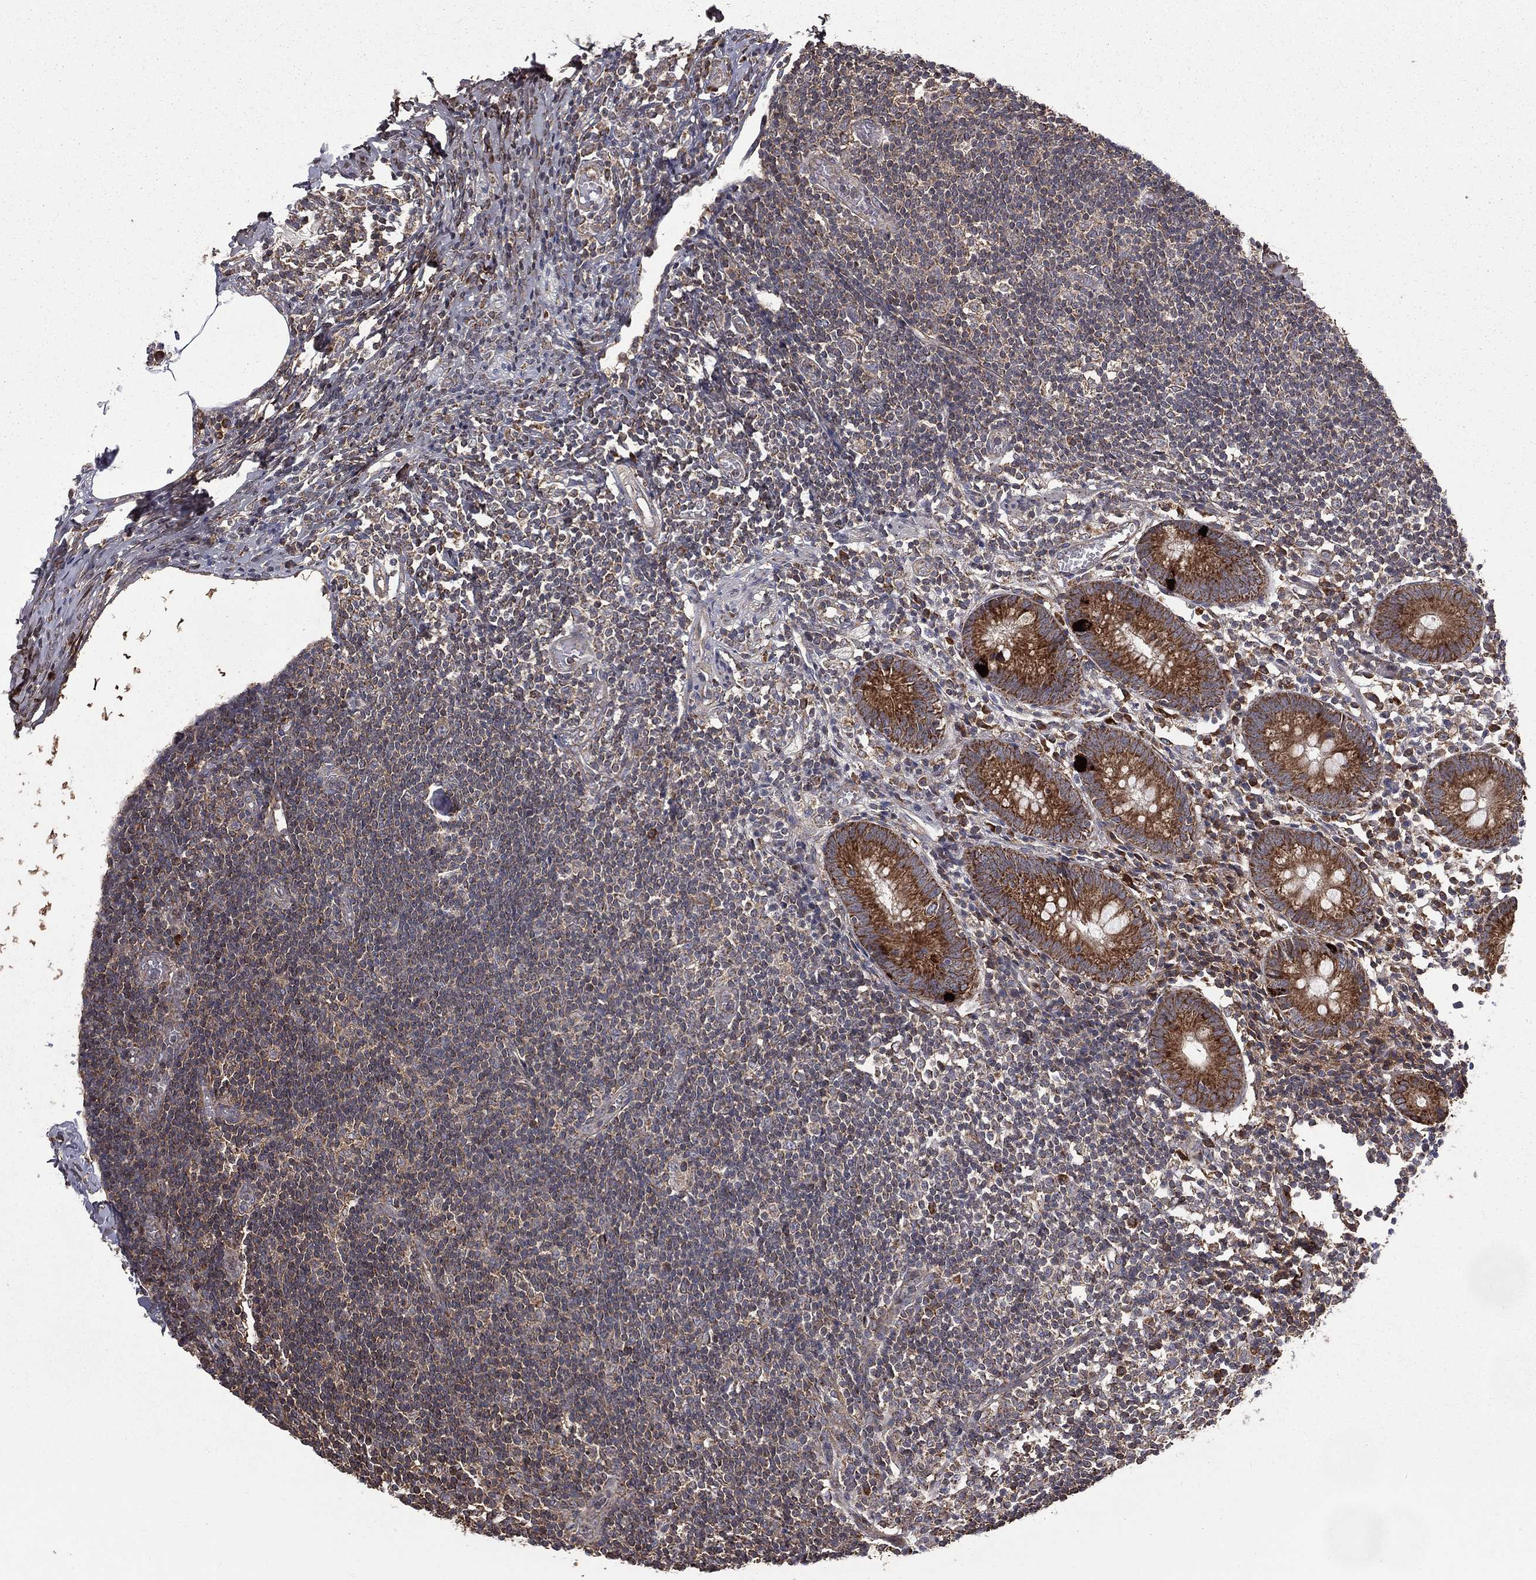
{"staining": {"intensity": "strong", "quantity": "25%-75%", "location": "cytoplasmic/membranous"}, "tissue": "appendix", "cell_type": "Glandular cells", "image_type": "normal", "snomed": [{"axis": "morphology", "description": "Normal tissue, NOS"}, {"axis": "topography", "description": "Appendix"}], "caption": "IHC histopathology image of unremarkable appendix: appendix stained using IHC displays high levels of strong protein expression localized specifically in the cytoplasmic/membranous of glandular cells, appearing as a cytoplasmic/membranous brown color.", "gene": "OLFML1", "patient": {"sex": "female", "age": 40}}